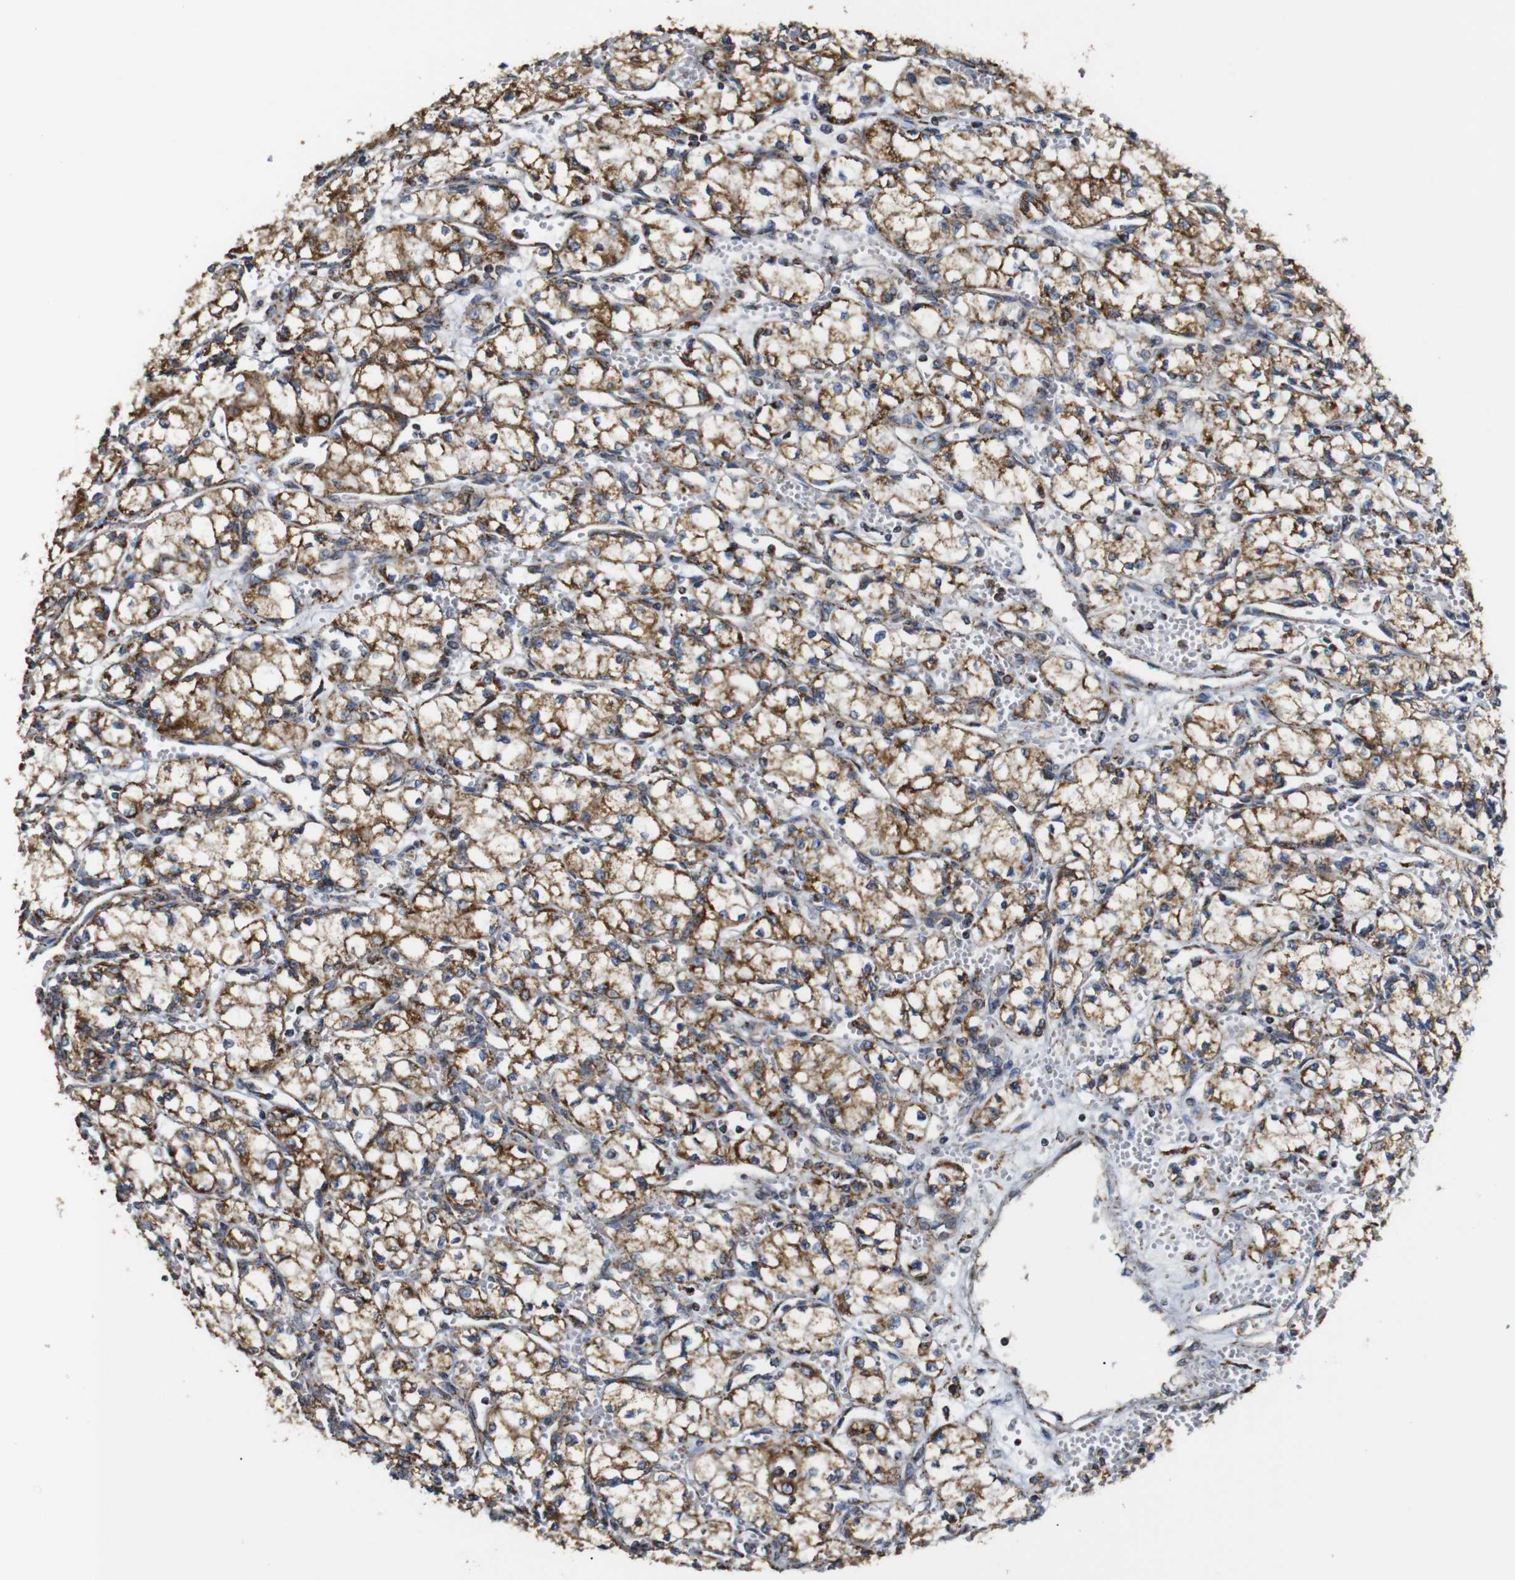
{"staining": {"intensity": "moderate", "quantity": ">75%", "location": "cytoplasmic/membranous"}, "tissue": "renal cancer", "cell_type": "Tumor cells", "image_type": "cancer", "snomed": [{"axis": "morphology", "description": "Normal tissue, NOS"}, {"axis": "morphology", "description": "Adenocarcinoma, NOS"}, {"axis": "topography", "description": "Kidney"}], "caption": "A brown stain highlights moderate cytoplasmic/membranous expression of a protein in human adenocarcinoma (renal) tumor cells.", "gene": "NR3C2", "patient": {"sex": "male", "age": 59}}